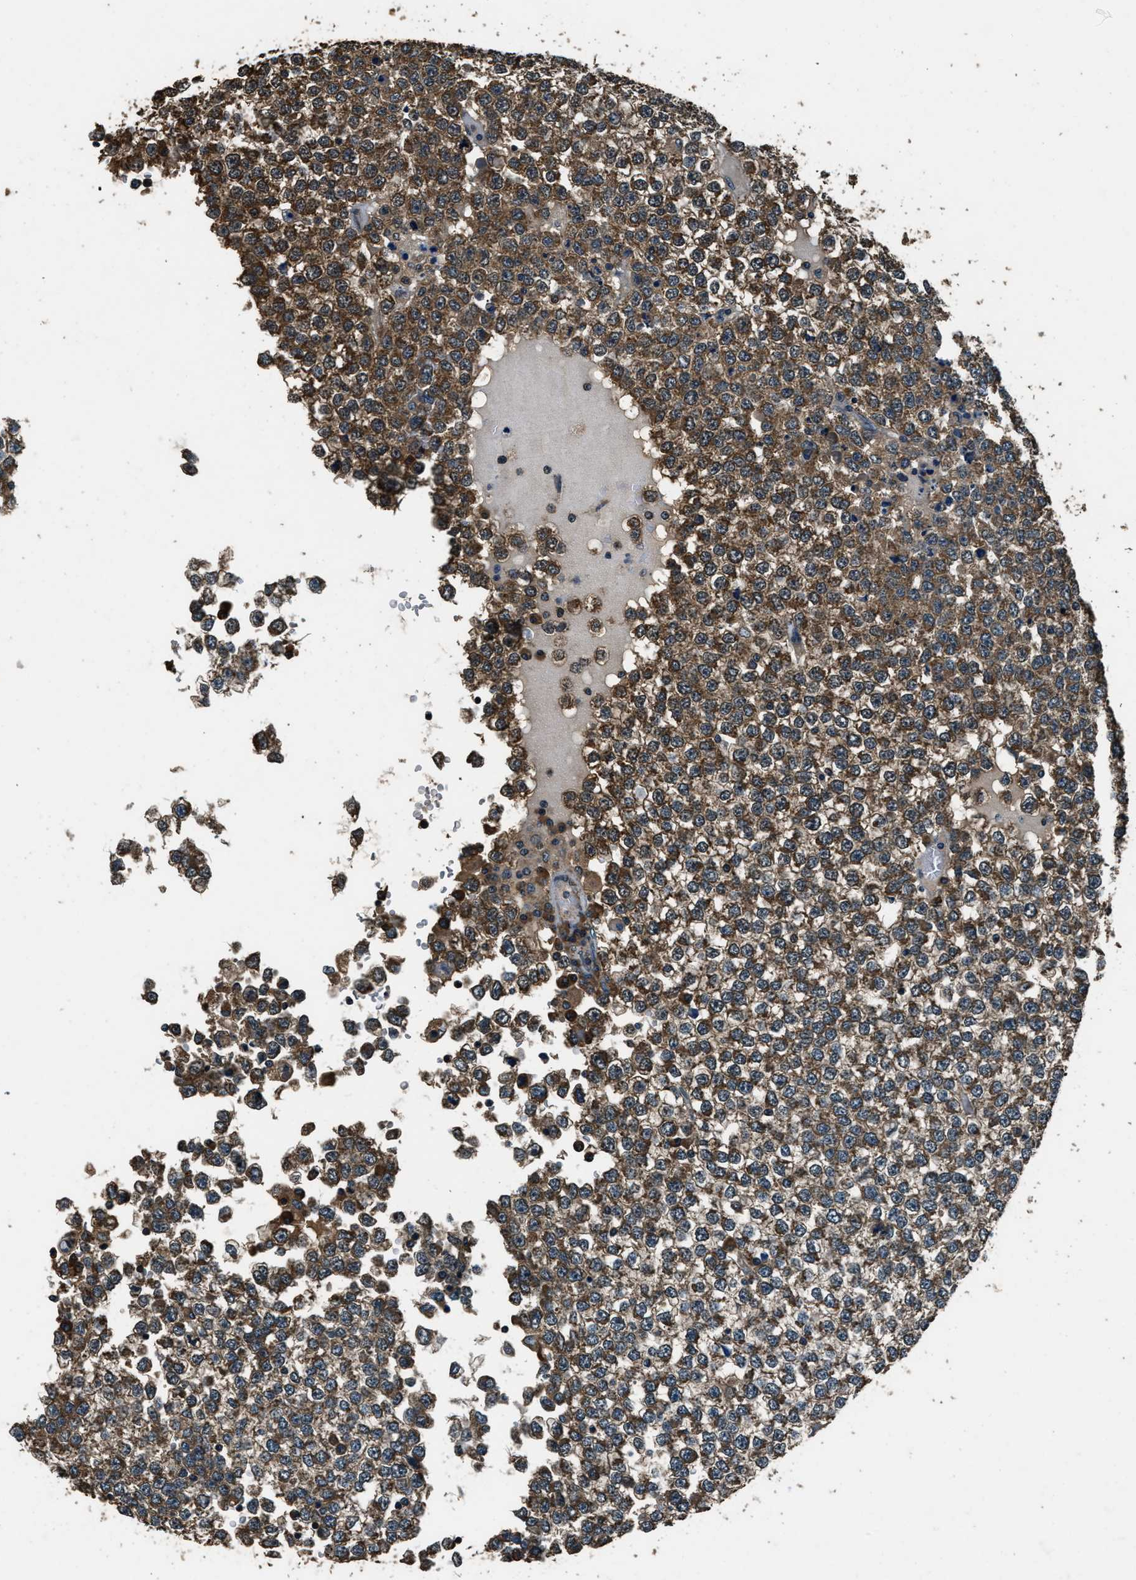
{"staining": {"intensity": "strong", "quantity": ">75%", "location": "cytoplasmic/membranous"}, "tissue": "testis cancer", "cell_type": "Tumor cells", "image_type": "cancer", "snomed": [{"axis": "morphology", "description": "Seminoma, NOS"}, {"axis": "topography", "description": "Testis"}], "caption": "Testis cancer stained for a protein (brown) shows strong cytoplasmic/membranous positive positivity in approximately >75% of tumor cells.", "gene": "SALL3", "patient": {"sex": "male", "age": 65}}